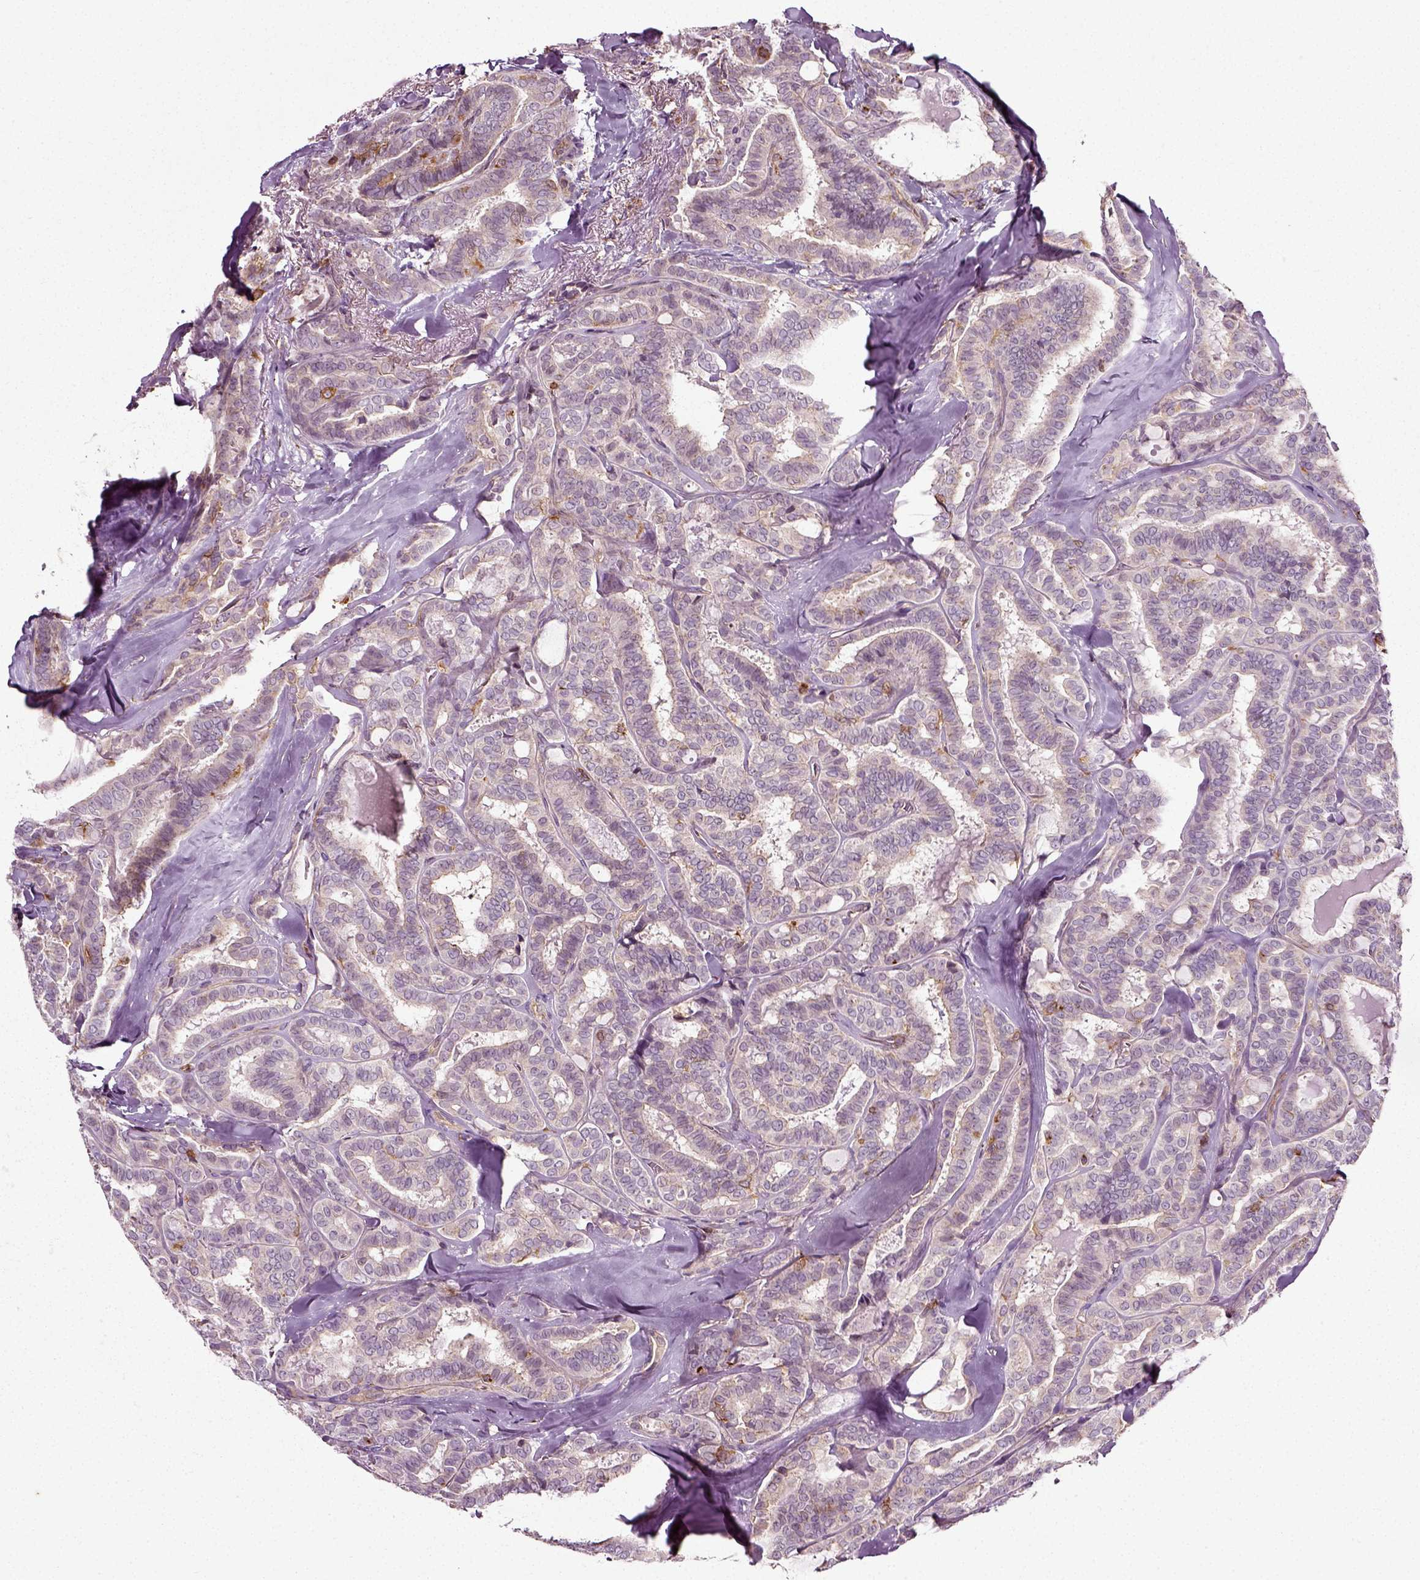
{"staining": {"intensity": "negative", "quantity": "none", "location": "none"}, "tissue": "thyroid cancer", "cell_type": "Tumor cells", "image_type": "cancer", "snomed": [{"axis": "morphology", "description": "Papillary adenocarcinoma, NOS"}, {"axis": "topography", "description": "Thyroid gland"}], "caption": "Tumor cells show no significant expression in thyroid papillary adenocarcinoma. (Brightfield microscopy of DAB (3,3'-diaminobenzidine) IHC at high magnification).", "gene": "RHOF", "patient": {"sex": "female", "age": 39}}